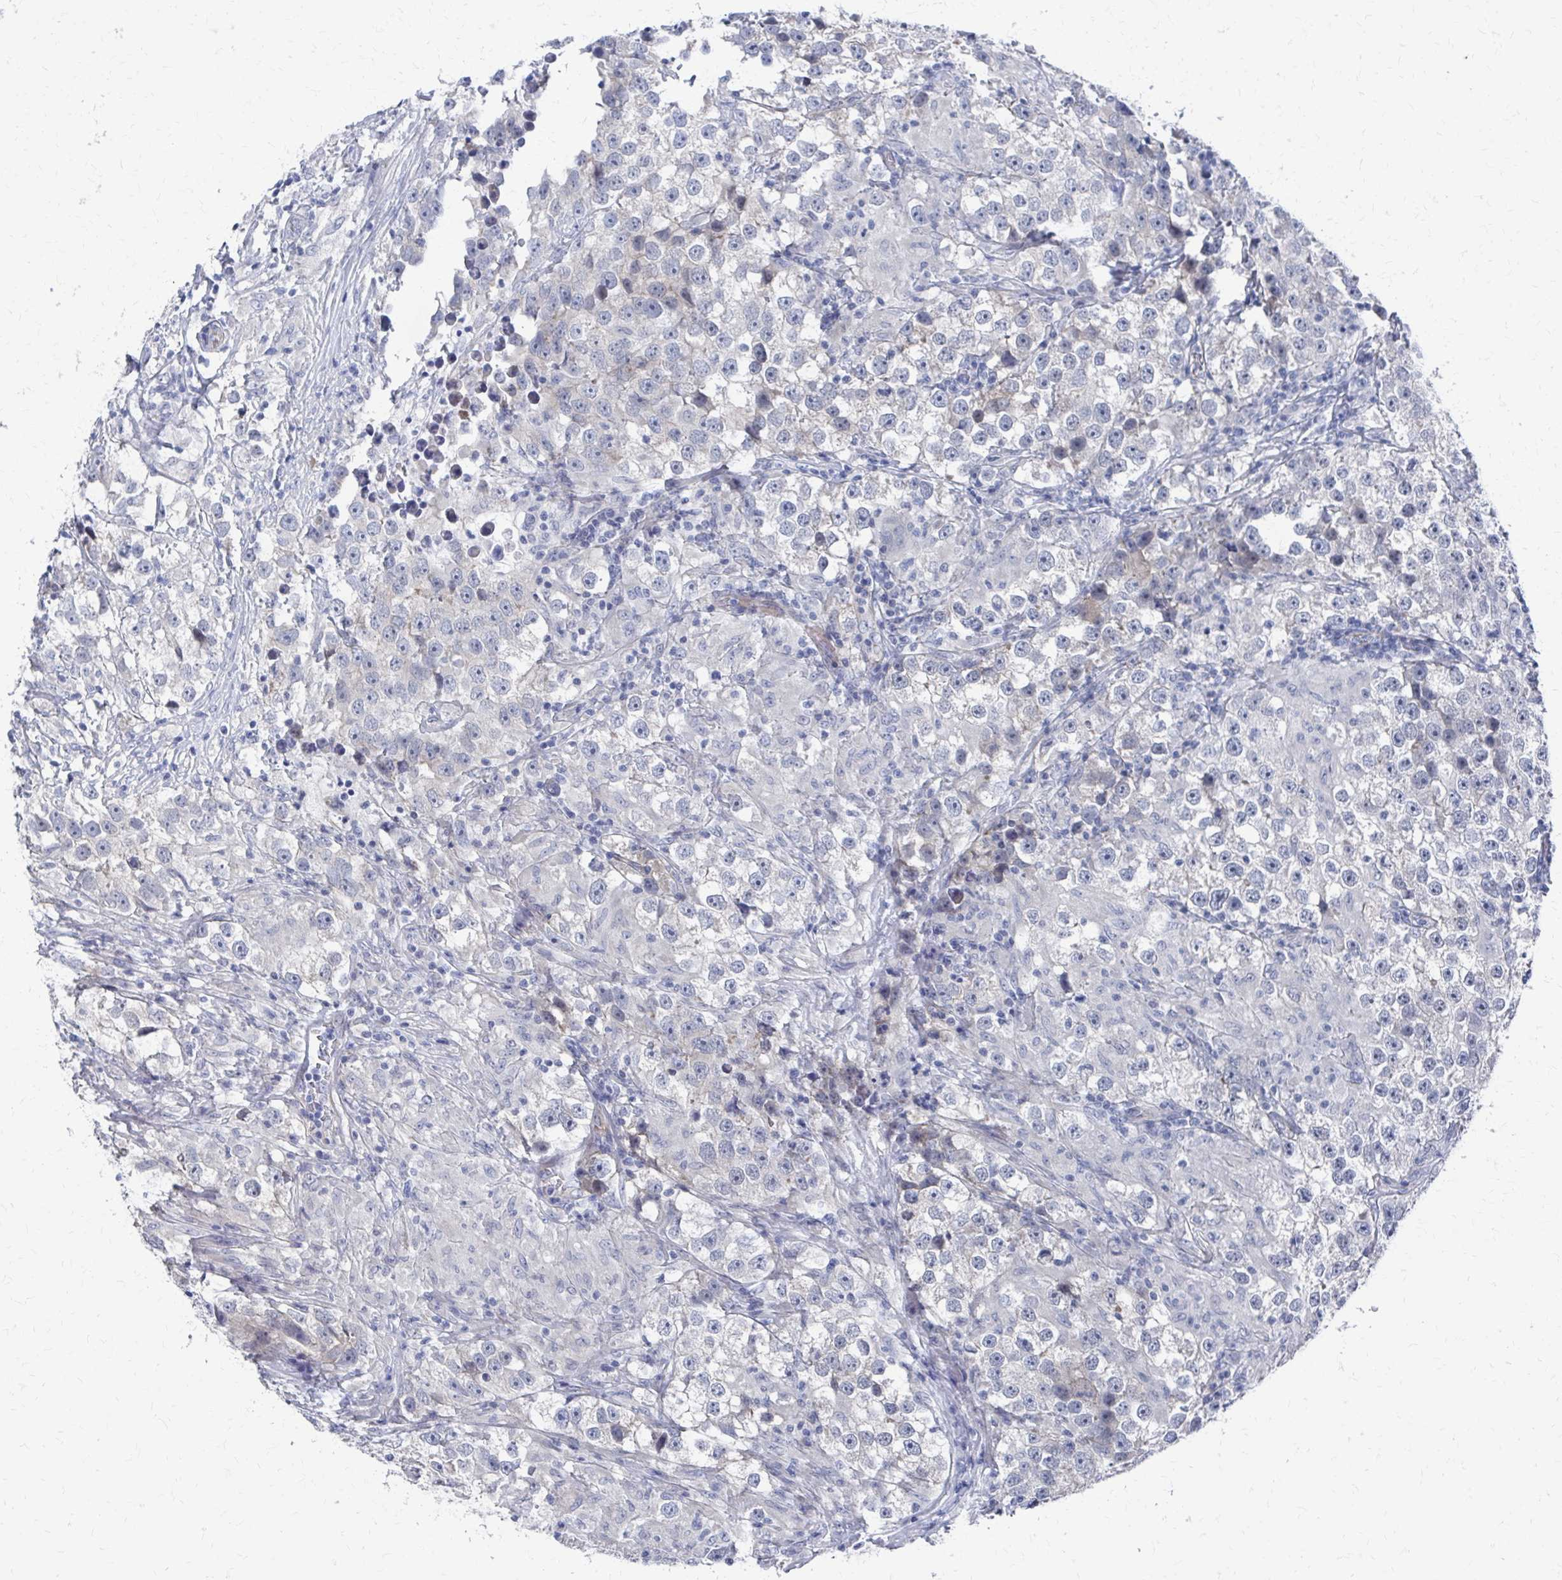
{"staining": {"intensity": "negative", "quantity": "none", "location": "none"}, "tissue": "testis cancer", "cell_type": "Tumor cells", "image_type": "cancer", "snomed": [{"axis": "morphology", "description": "Seminoma, NOS"}, {"axis": "topography", "description": "Testis"}], "caption": "This is a image of IHC staining of testis cancer (seminoma), which shows no expression in tumor cells. (DAB (3,3'-diaminobenzidine) immunohistochemistry (IHC), high magnification).", "gene": "PLEKHG7", "patient": {"sex": "male", "age": 46}}